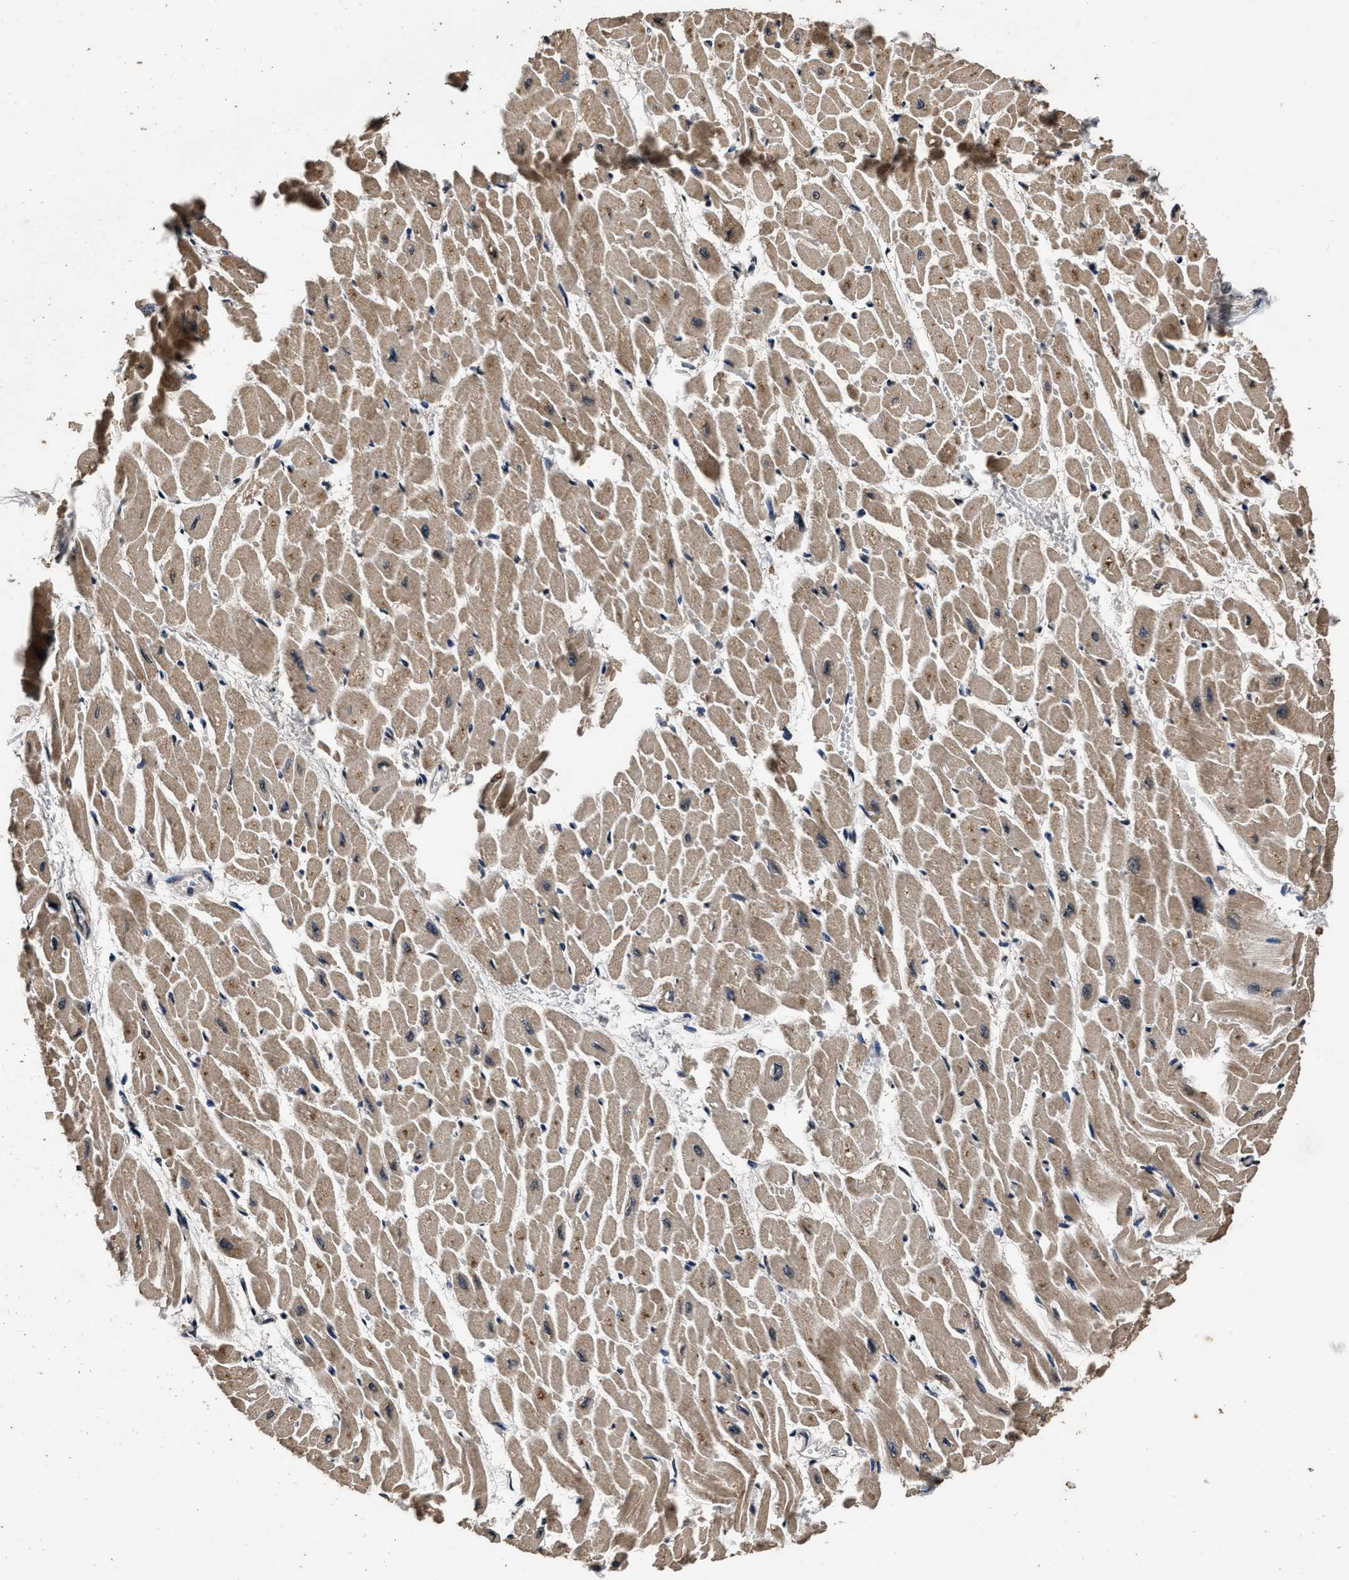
{"staining": {"intensity": "moderate", "quantity": ">75%", "location": "cytoplasmic/membranous"}, "tissue": "heart muscle", "cell_type": "Cardiomyocytes", "image_type": "normal", "snomed": [{"axis": "morphology", "description": "Normal tissue, NOS"}, {"axis": "topography", "description": "Heart"}], "caption": "This histopathology image exhibits immunohistochemistry (IHC) staining of unremarkable human heart muscle, with medium moderate cytoplasmic/membranous expression in approximately >75% of cardiomyocytes.", "gene": "CSTF1", "patient": {"sex": "male", "age": 45}}